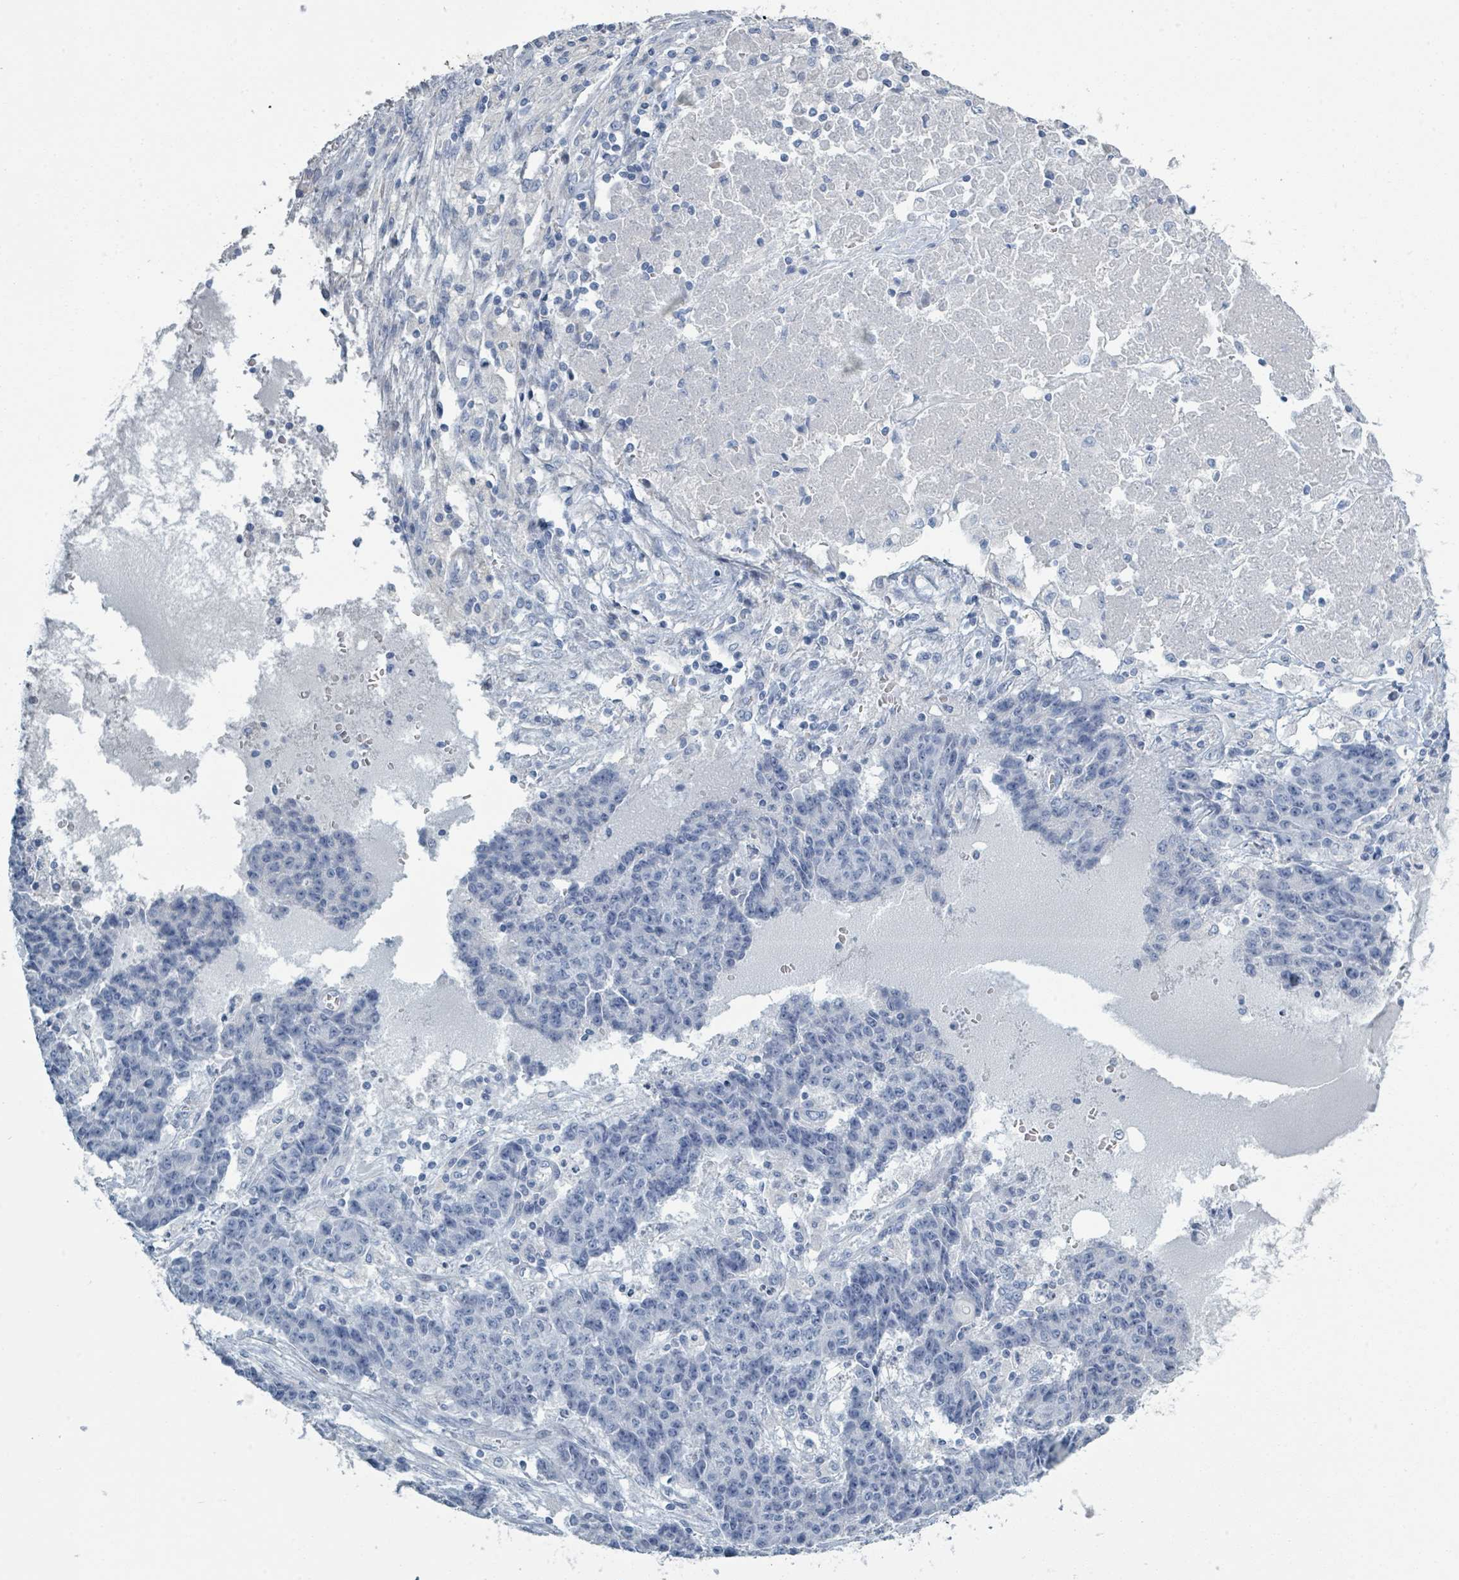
{"staining": {"intensity": "negative", "quantity": "none", "location": "none"}, "tissue": "ovarian cancer", "cell_type": "Tumor cells", "image_type": "cancer", "snomed": [{"axis": "morphology", "description": "Carcinoma, endometroid"}, {"axis": "topography", "description": "Ovary"}], "caption": "DAB immunohistochemical staining of human endometroid carcinoma (ovarian) displays no significant expression in tumor cells.", "gene": "RAB33B", "patient": {"sex": "female", "age": 42}}